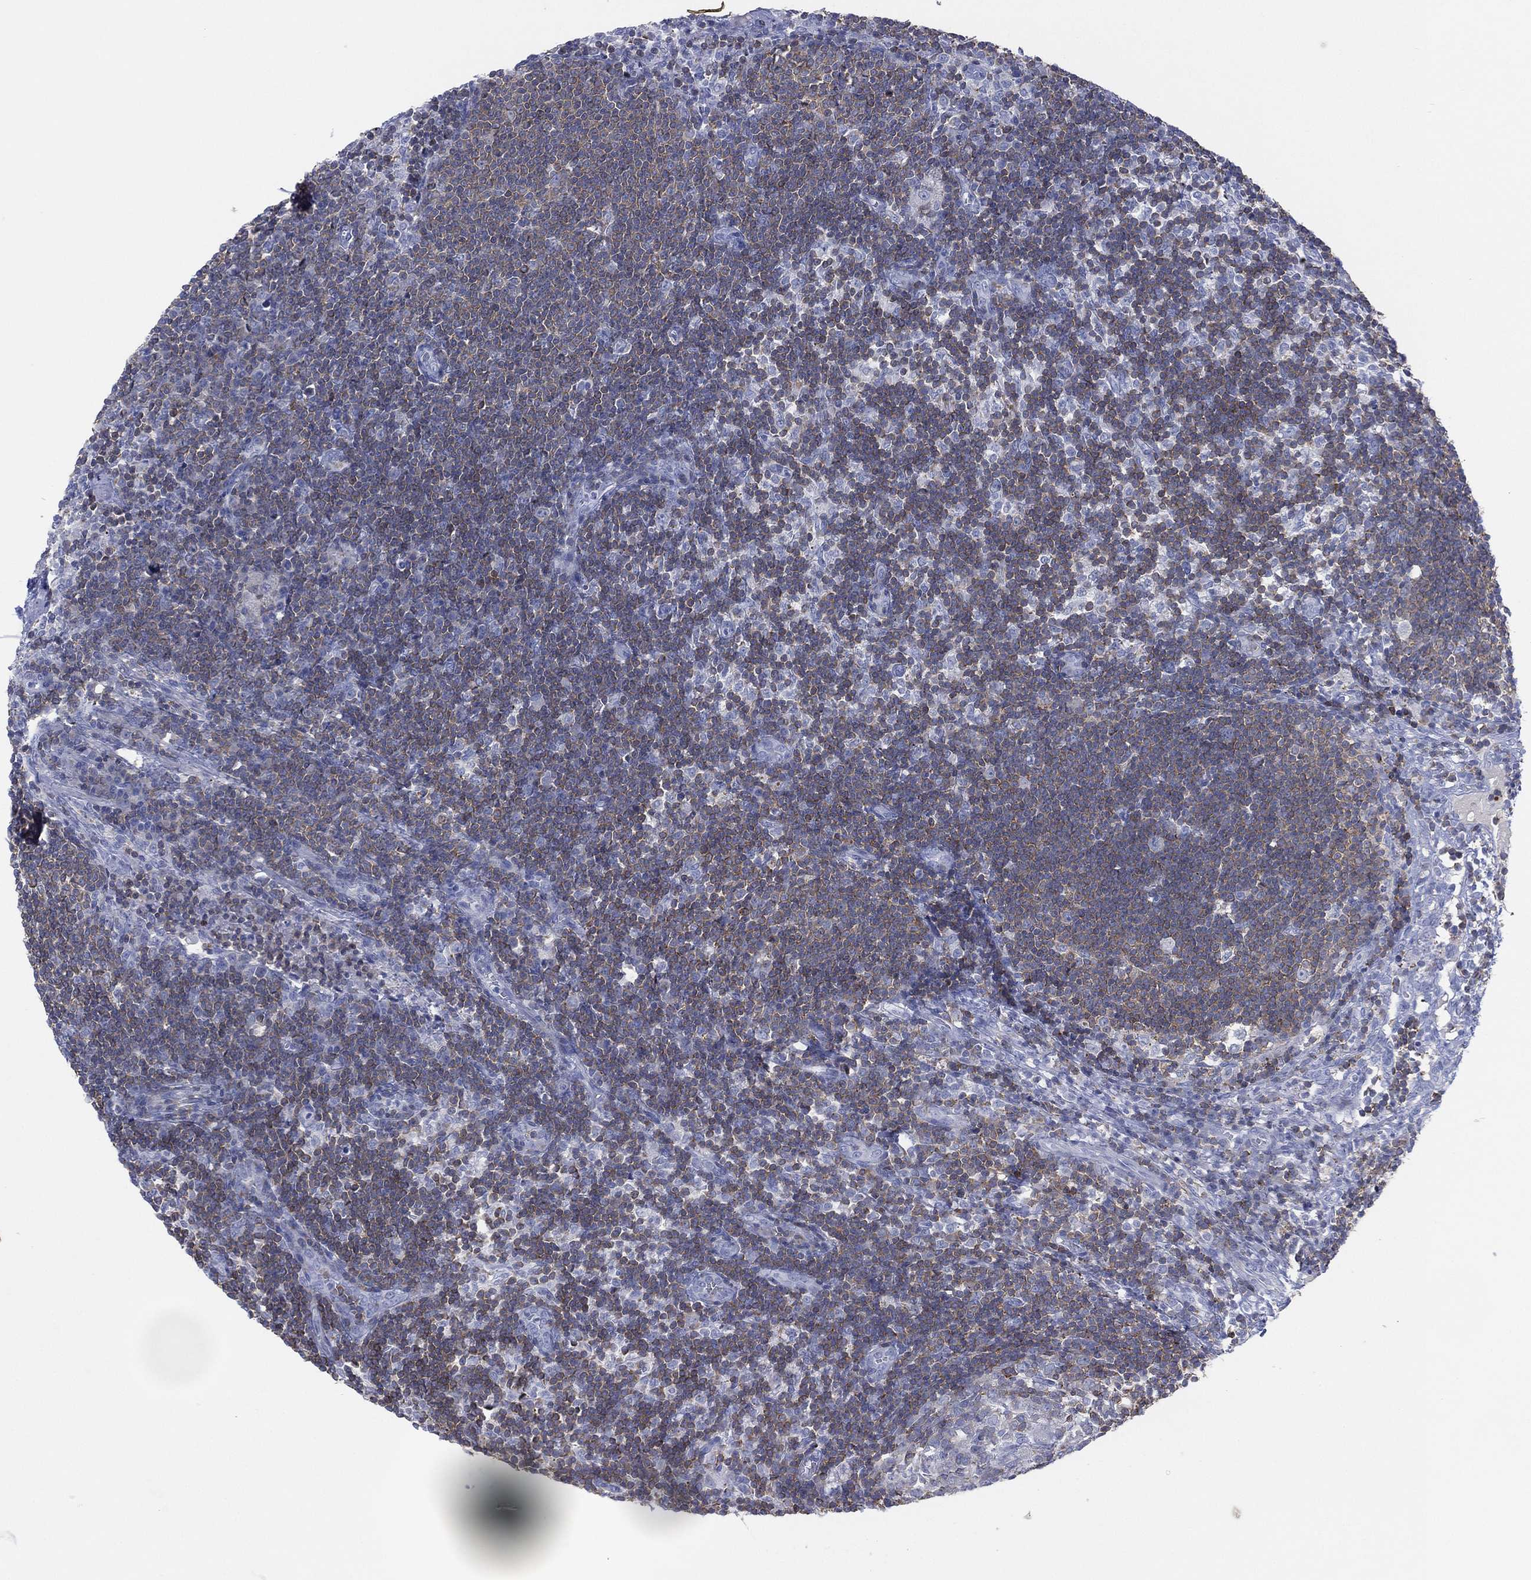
{"staining": {"intensity": "weak", "quantity": "25%-75%", "location": "cytoplasmic/membranous"}, "tissue": "lymph node", "cell_type": "Germinal center cells", "image_type": "normal", "snomed": [{"axis": "morphology", "description": "Normal tissue, NOS"}, {"axis": "morphology", "description": "Adenocarcinoma, NOS"}, {"axis": "topography", "description": "Lymph node"}, {"axis": "topography", "description": "Pancreas"}], "caption": "Protein analysis of benign lymph node demonstrates weak cytoplasmic/membranous expression in approximately 25%-75% of germinal center cells. (DAB = brown stain, brightfield microscopy at high magnification).", "gene": "SEPTIN1", "patient": {"sex": "female", "age": 58}}